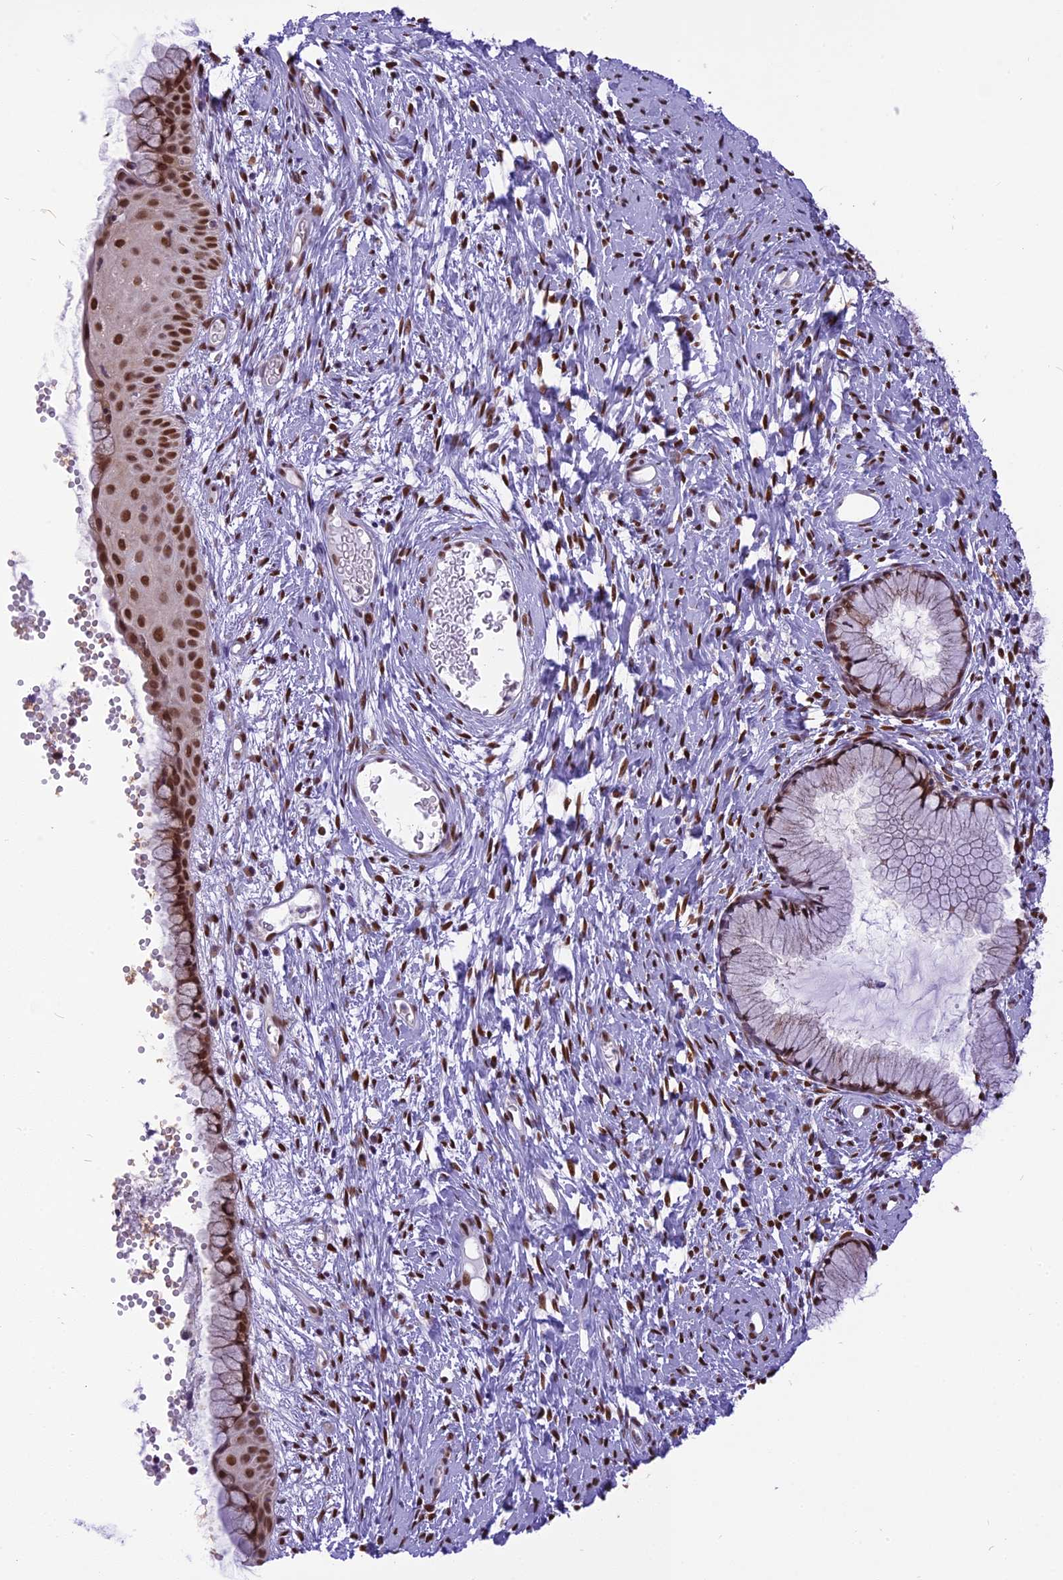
{"staining": {"intensity": "moderate", "quantity": ">75%", "location": "nuclear"}, "tissue": "cervix", "cell_type": "Glandular cells", "image_type": "normal", "snomed": [{"axis": "morphology", "description": "Normal tissue, NOS"}, {"axis": "topography", "description": "Cervix"}], "caption": "IHC histopathology image of benign cervix: cervix stained using immunohistochemistry reveals medium levels of moderate protein expression localized specifically in the nuclear of glandular cells, appearing as a nuclear brown color.", "gene": "IRF2BP1", "patient": {"sex": "female", "age": 42}}